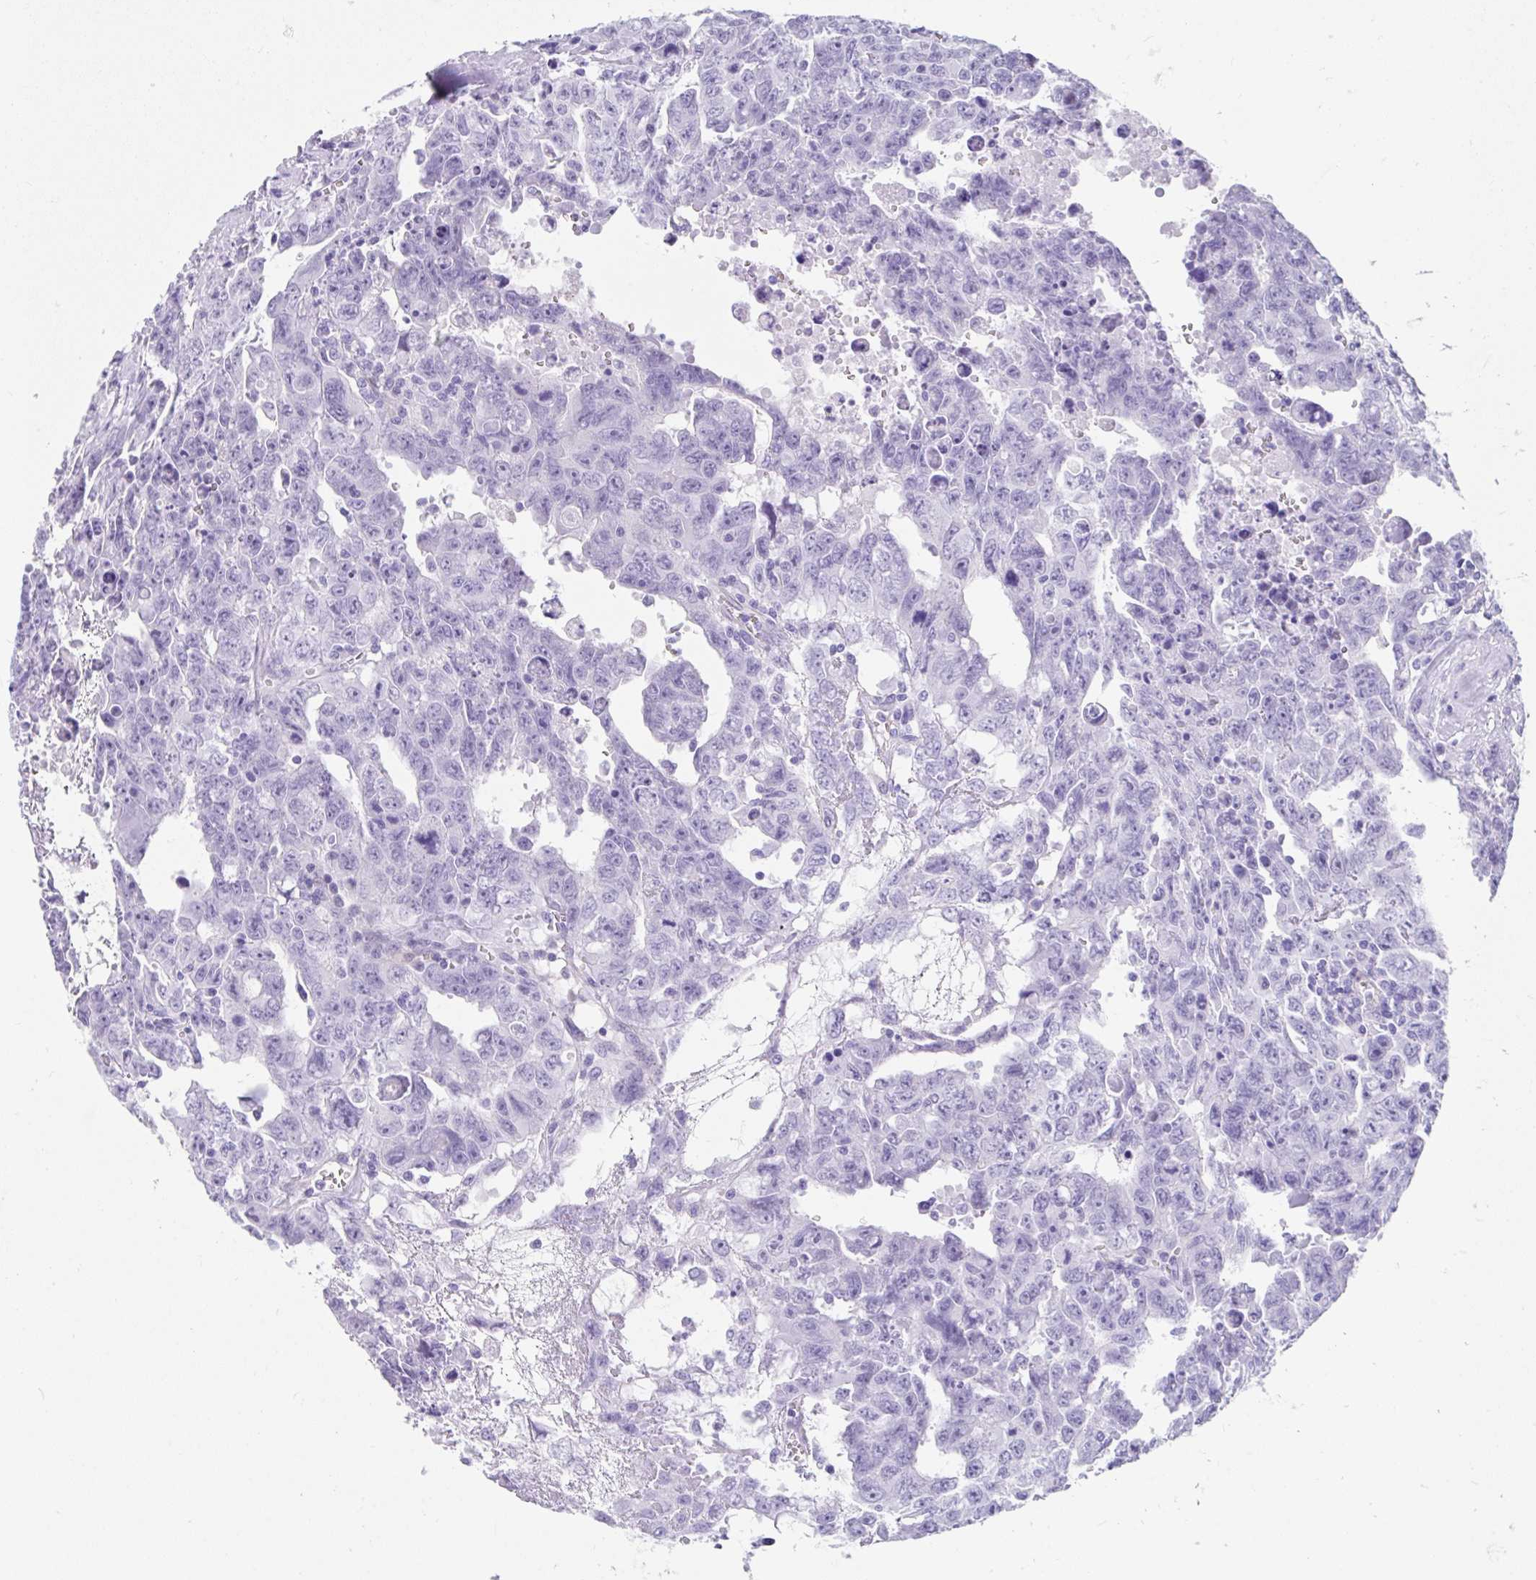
{"staining": {"intensity": "negative", "quantity": "none", "location": "none"}, "tissue": "testis cancer", "cell_type": "Tumor cells", "image_type": "cancer", "snomed": [{"axis": "morphology", "description": "Carcinoma, Embryonal, NOS"}, {"axis": "topography", "description": "Testis"}], "caption": "This is an immunohistochemistry (IHC) histopathology image of embryonal carcinoma (testis). There is no positivity in tumor cells.", "gene": "FAM107A", "patient": {"sex": "male", "age": 24}}